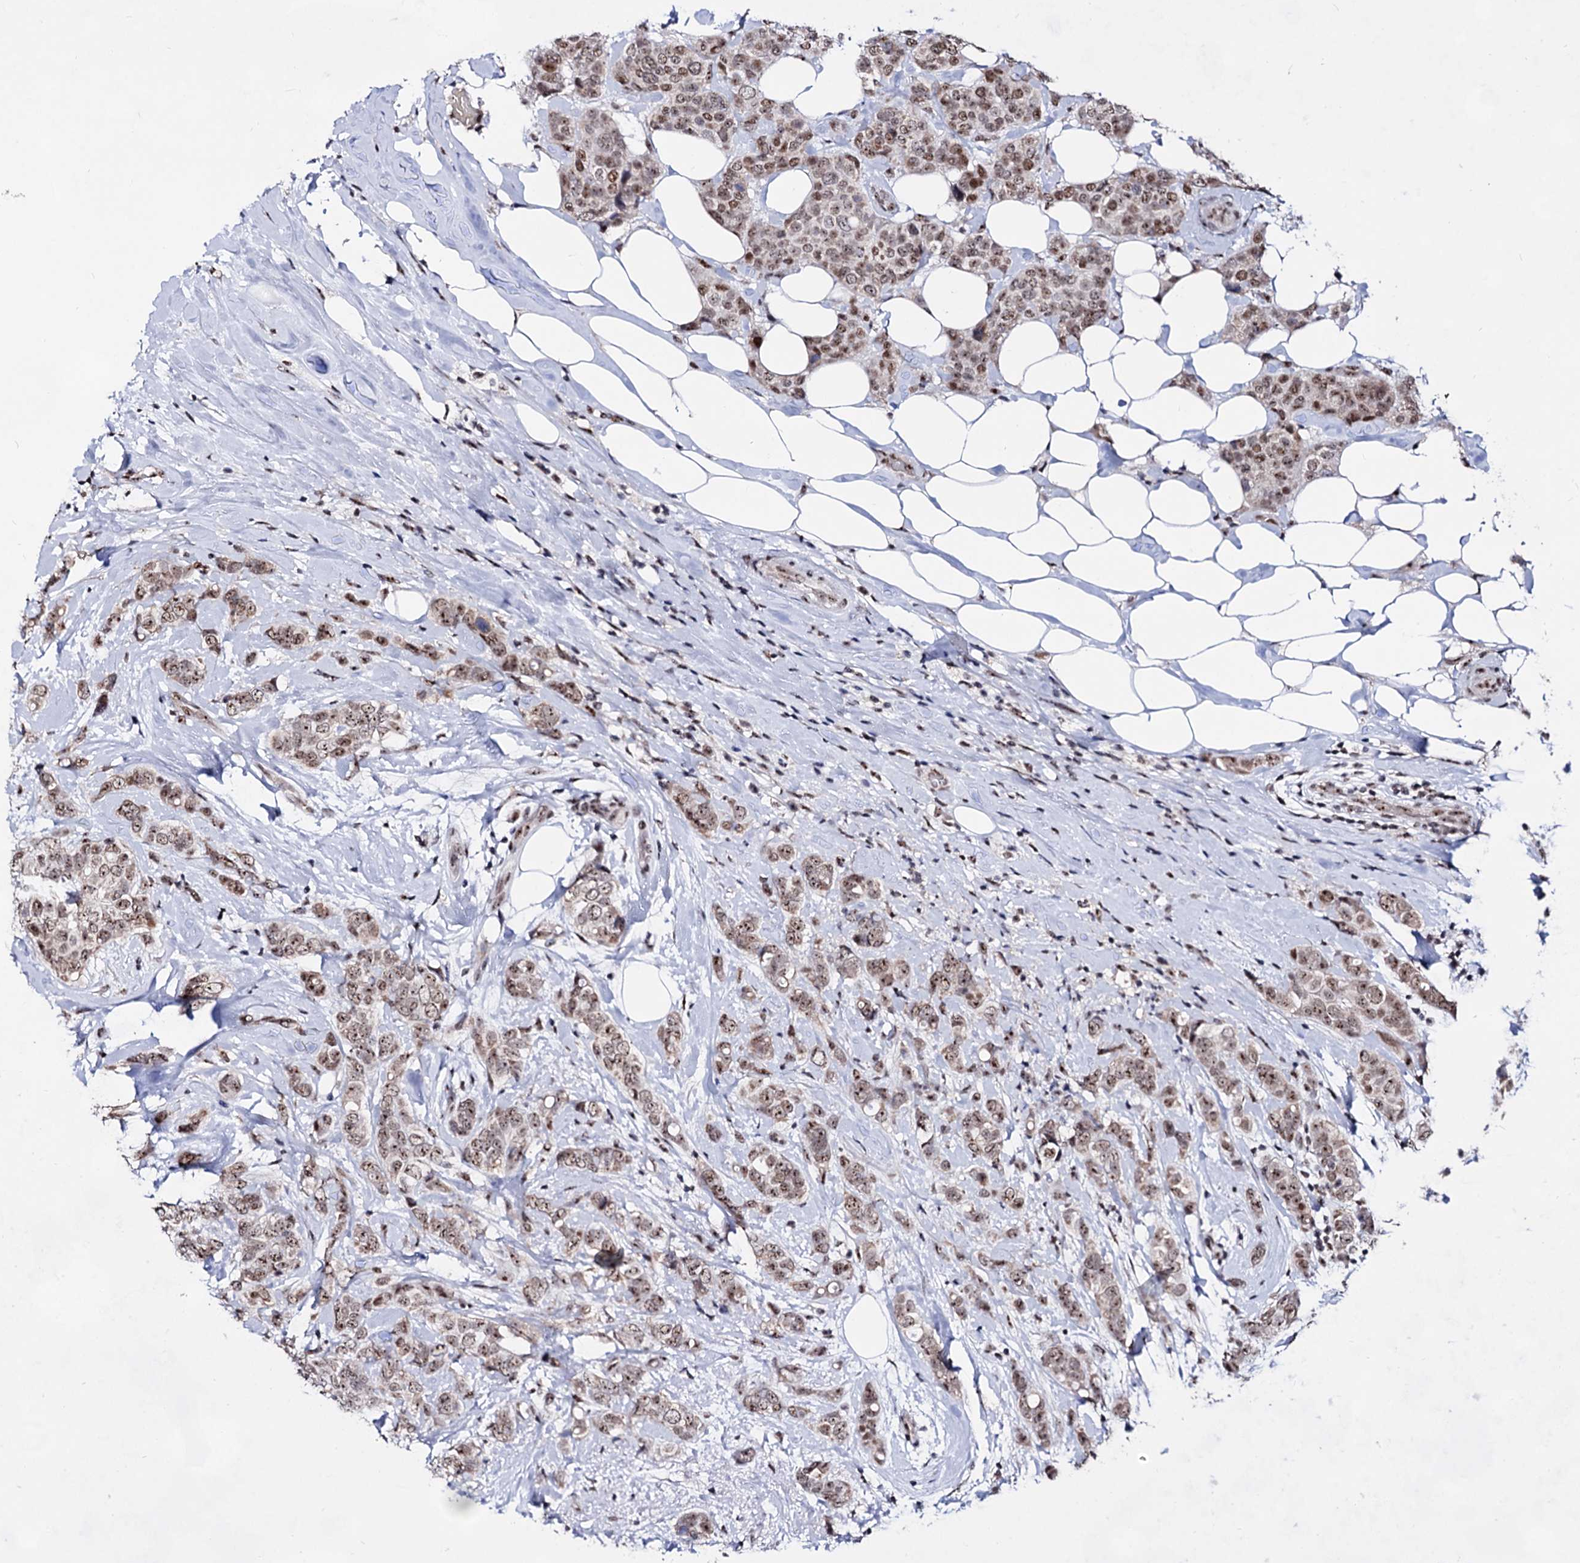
{"staining": {"intensity": "moderate", "quantity": ">75%", "location": "nuclear"}, "tissue": "breast cancer", "cell_type": "Tumor cells", "image_type": "cancer", "snomed": [{"axis": "morphology", "description": "Lobular carcinoma"}, {"axis": "topography", "description": "Breast"}], "caption": "Moderate nuclear expression for a protein is identified in approximately >75% of tumor cells of lobular carcinoma (breast) using immunohistochemistry.", "gene": "EXOSC10", "patient": {"sex": "female", "age": 51}}